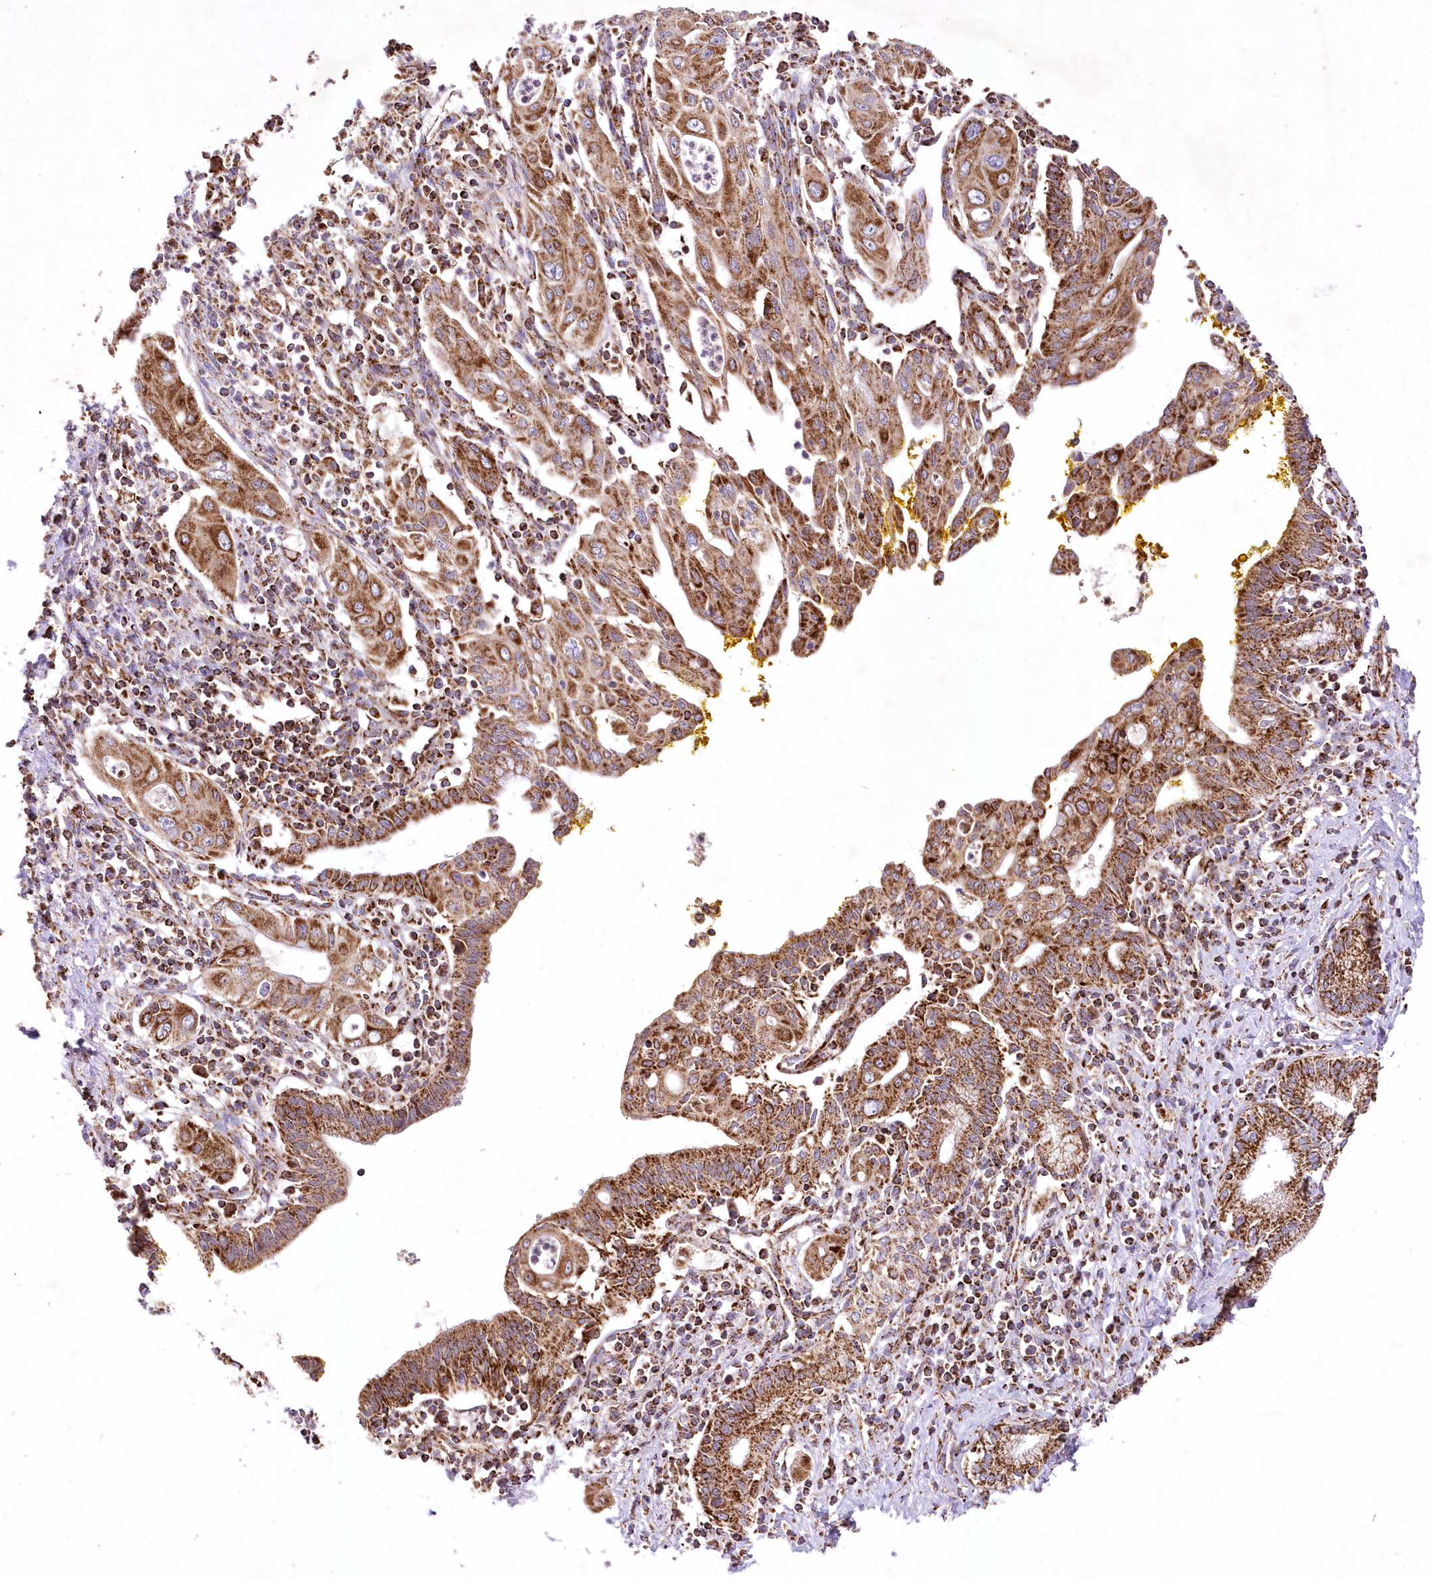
{"staining": {"intensity": "strong", "quantity": ">75%", "location": "cytoplasmic/membranous"}, "tissue": "pancreatic cancer", "cell_type": "Tumor cells", "image_type": "cancer", "snomed": [{"axis": "morphology", "description": "Adenocarcinoma, NOS"}, {"axis": "topography", "description": "Pancreas"}], "caption": "The immunohistochemical stain shows strong cytoplasmic/membranous staining in tumor cells of pancreatic cancer tissue.", "gene": "ASNSD1", "patient": {"sex": "male", "age": 58}}